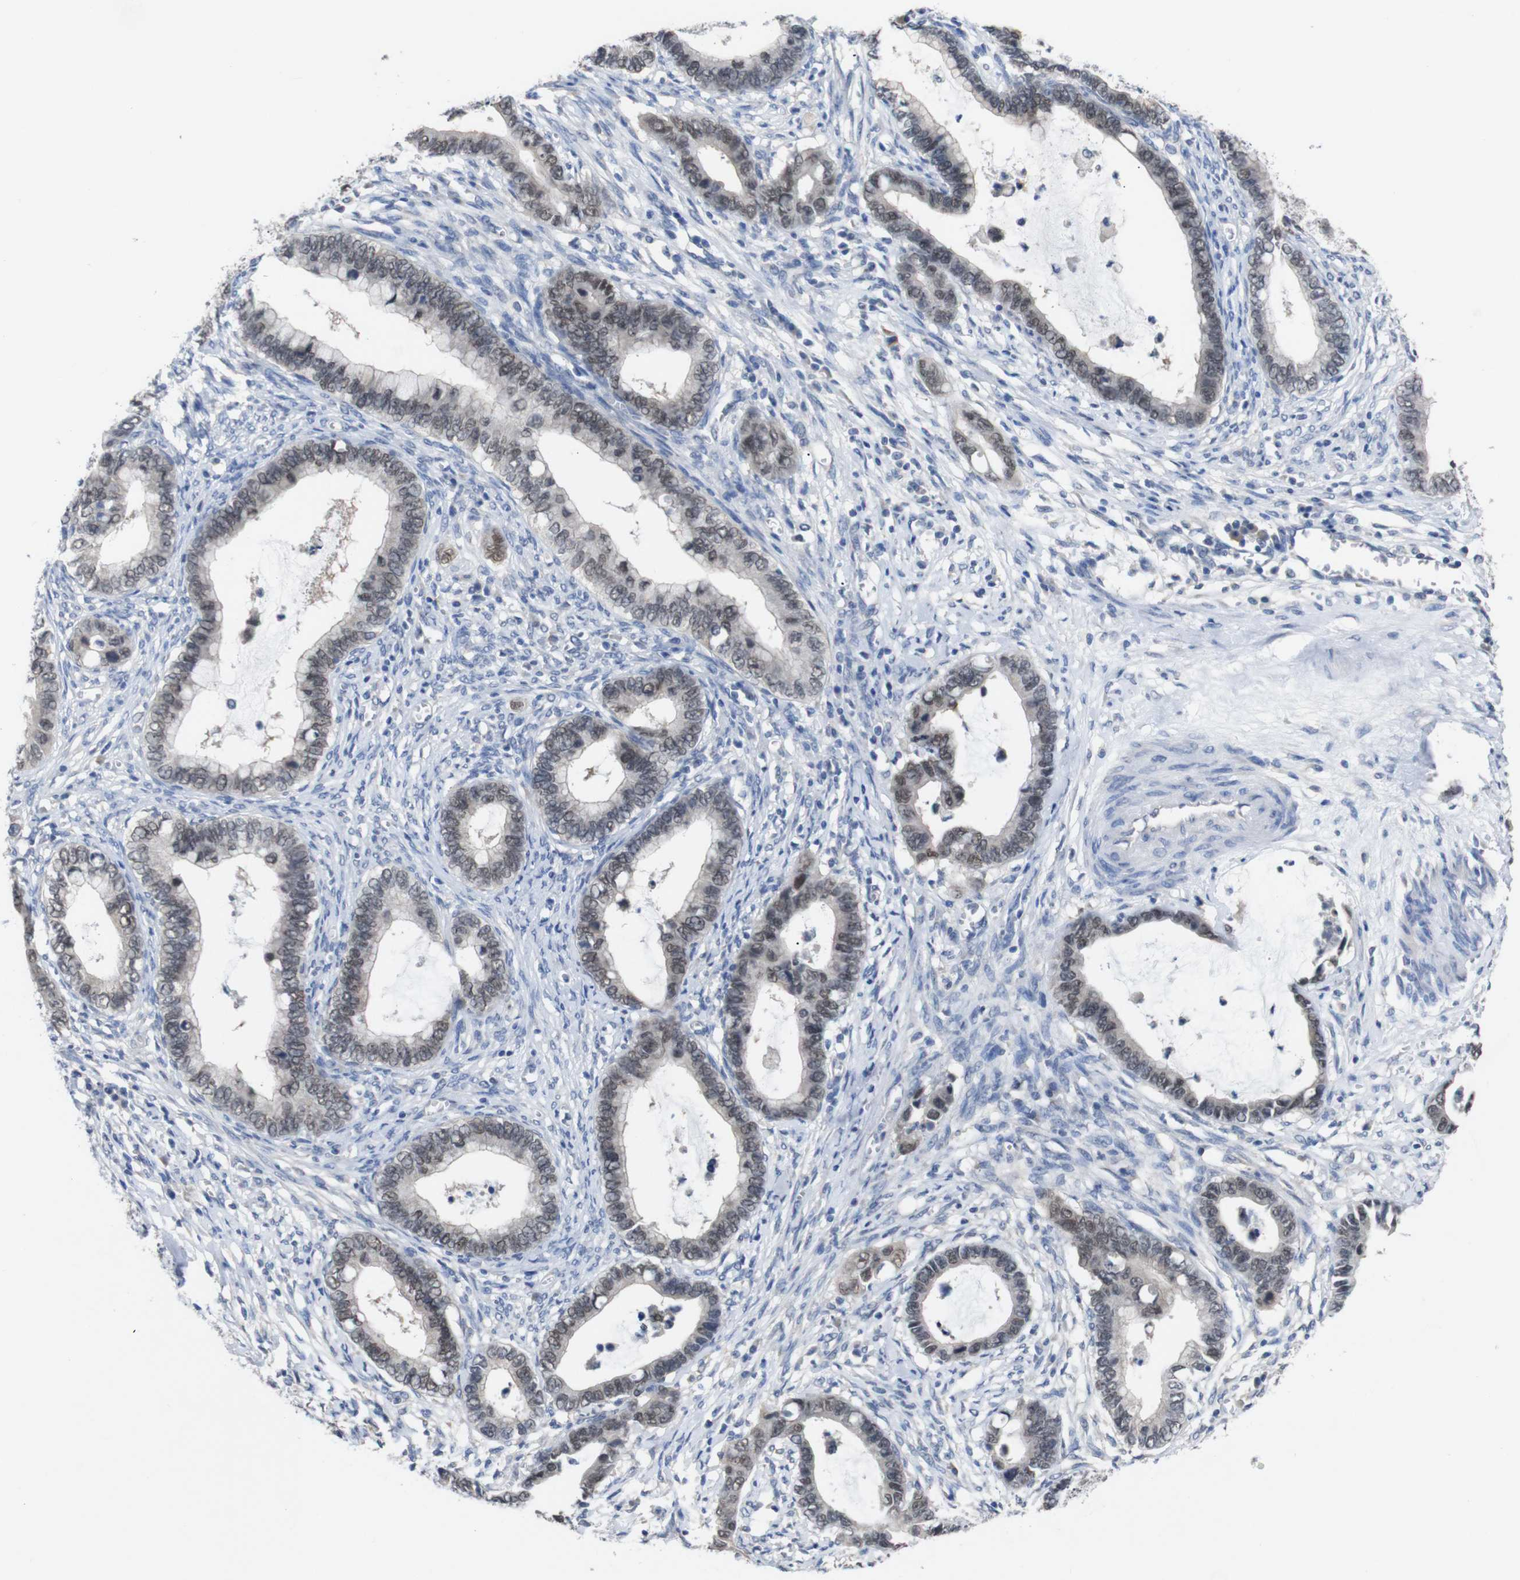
{"staining": {"intensity": "weak", "quantity": "25%-75%", "location": "nuclear"}, "tissue": "cervical cancer", "cell_type": "Tumor cells", "image_type": "cancer", "snomed": [{"axis": "morphology", "description": "Adenocarcinoma, NOS"}, {"axis": "topography", "description": "Cervix"}], "caption": "DAB (3,3'-diaminobenzidine) immunohistochemical staining of human cervical adenocarcinoma demonstrates weak nuclear protein expression in about 25%-75% of tumor cells. The protein is stained brown, and the nuclei are stained in blue (DAB IHC with brightfield microscopy, high magnification).", "gene": "HNF1A", "patient": {"sex": "female", "age": 44}}